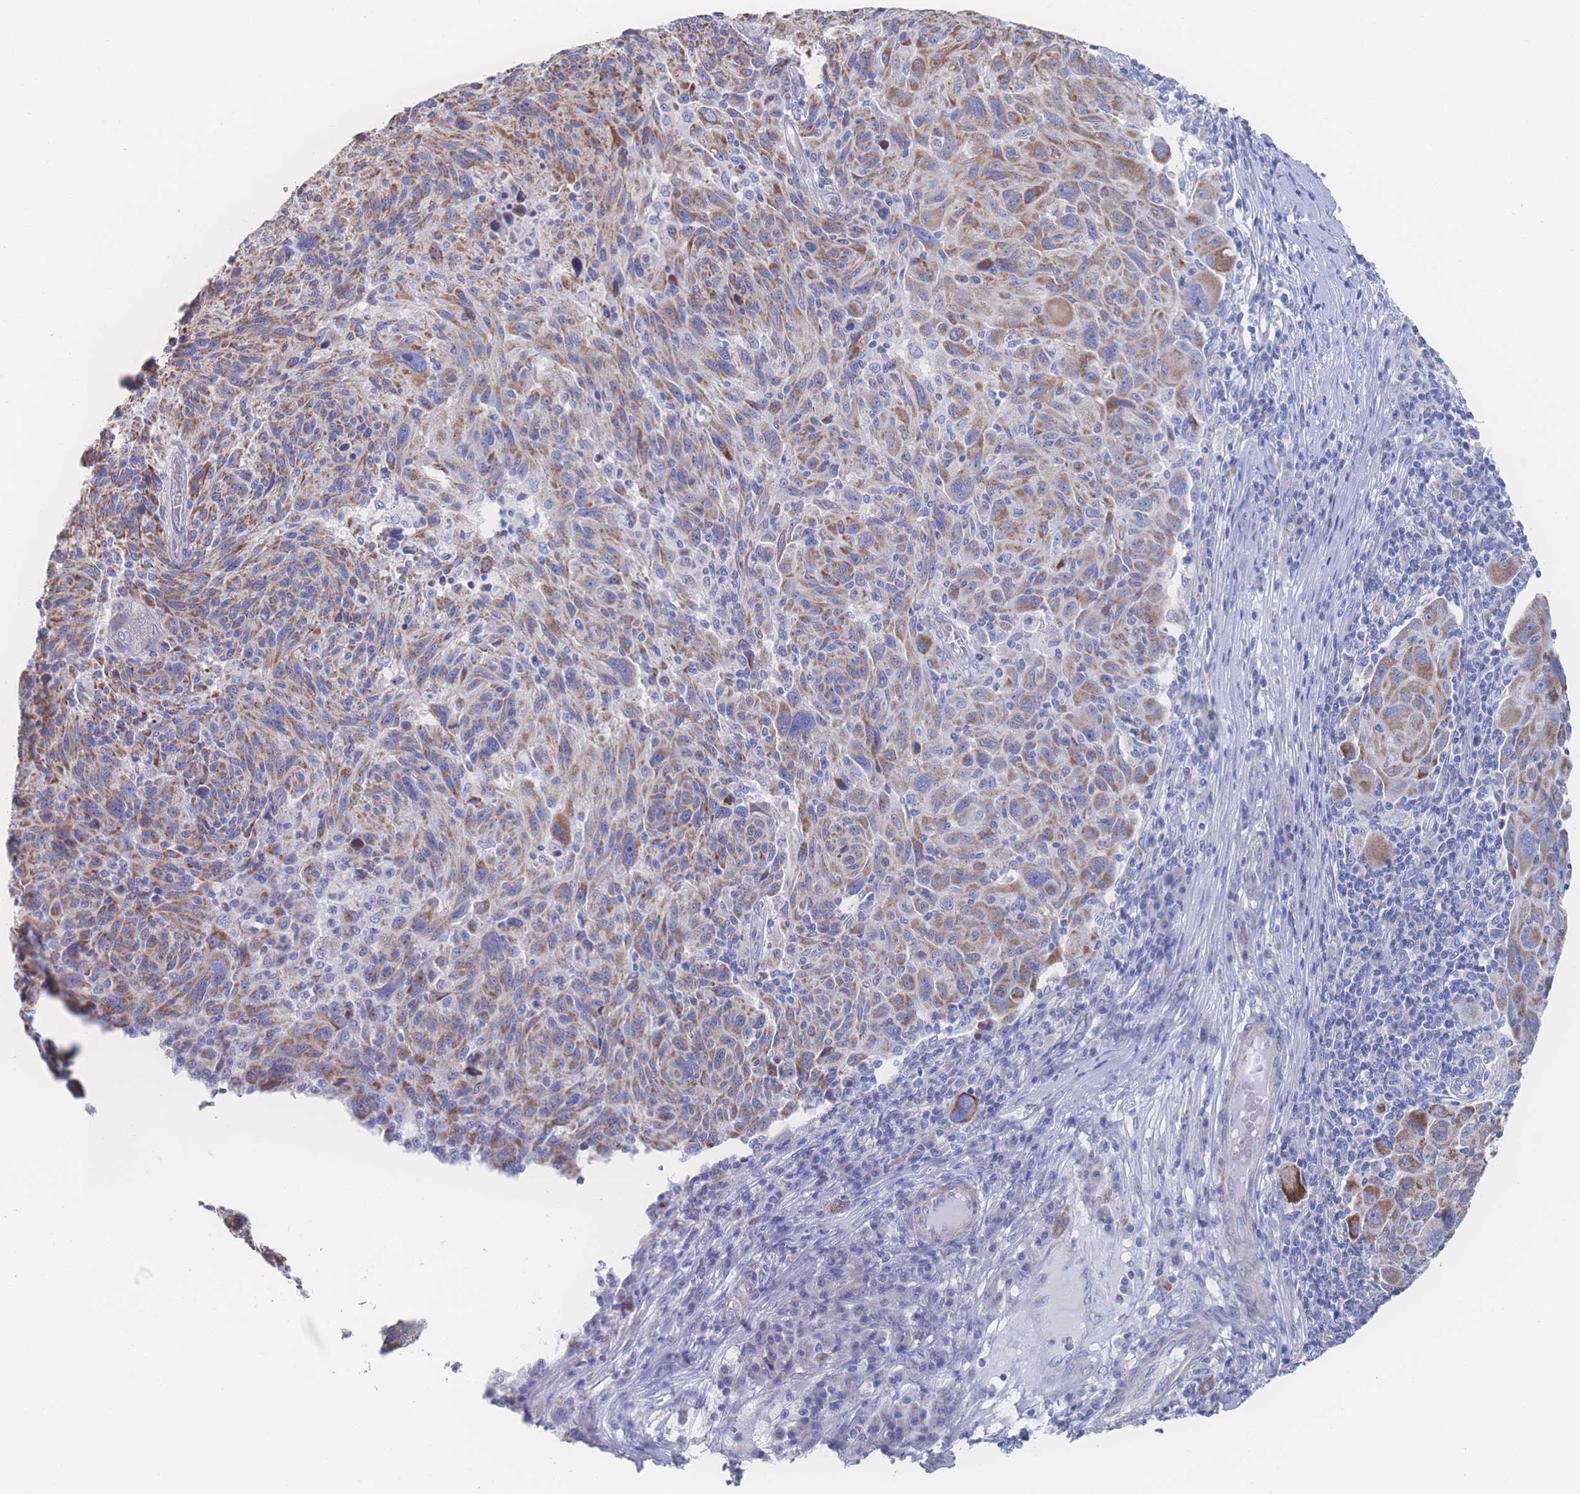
{"staining": {"intensity": "moderate", "quantity": ">75%", "location": "cytoplasmic/membranous"}, "tissue": "melanoma", "cell_type": "Tumor cells", "image_type": "cancer", "snomed": [{"axis": "morphology", "description": "Malignant melanoma, NOS"}, {"axis": "topography", "description": "Skin"}], "caption": "Immunohistochemical staining of human melanoma reveals moderate cytoplasmic/membranous protein expression in approximately >75% of tumor cells.", "gene": "SNPH", "patient": {"sex": "male", "age": 53}}